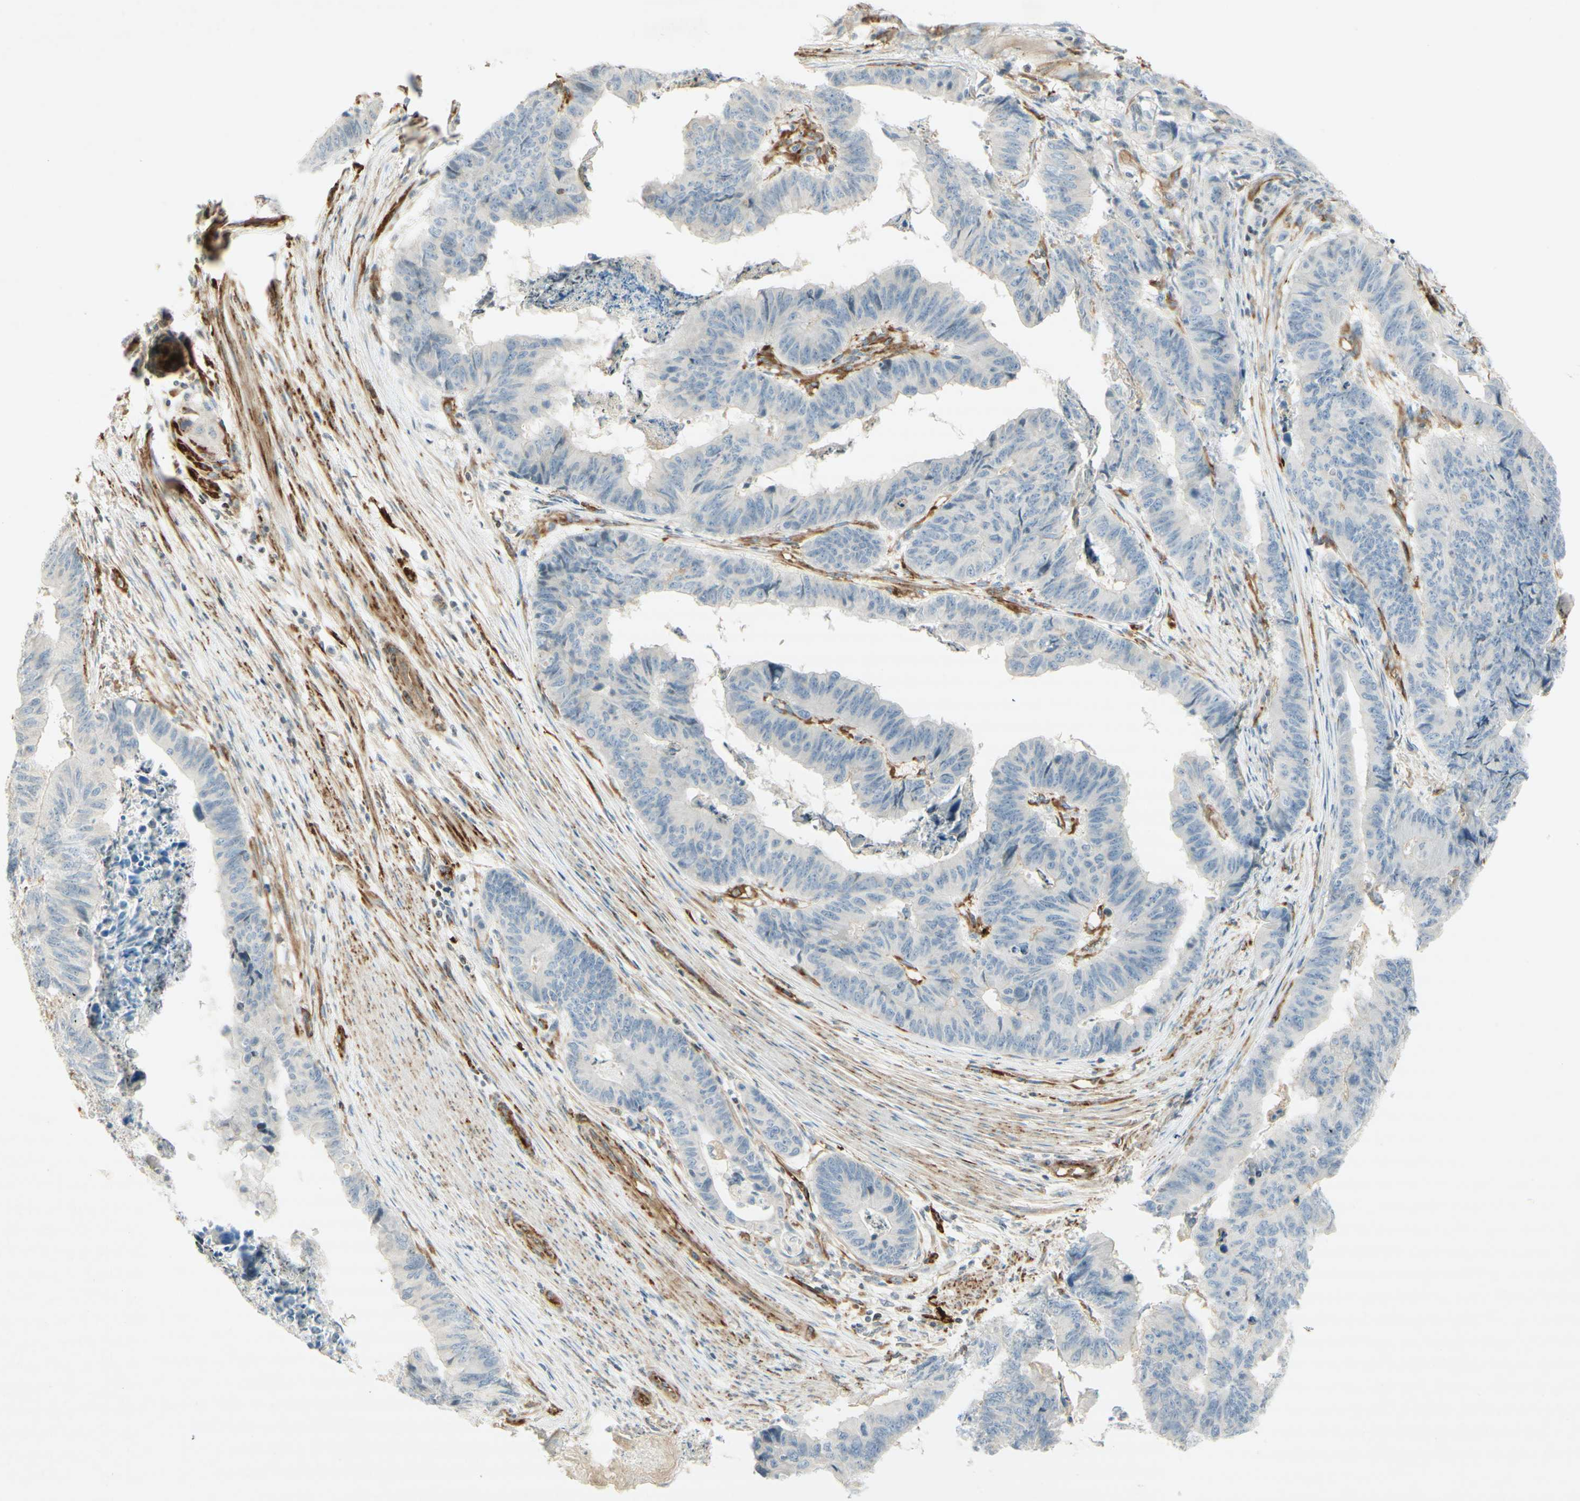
{"staining": {"intensity": "negative", "quantity": "none", "location": "none"}, "tissue": "stomach cancer", "cell_type": "Tumor cells", "image_type": "cancer", "snomed": [{"axis": "morphology", "description": "Adenocarcinoma, NOS"}, {"axis": "topography", "description": "Stomach, lower"}], "caption": "Stomach adenocarcinoma was stained to show a protein in brown. There is no significant expression in tumor cells.", "gene": "MAP1B", "patient": {"sex": "male", "age": 77}}